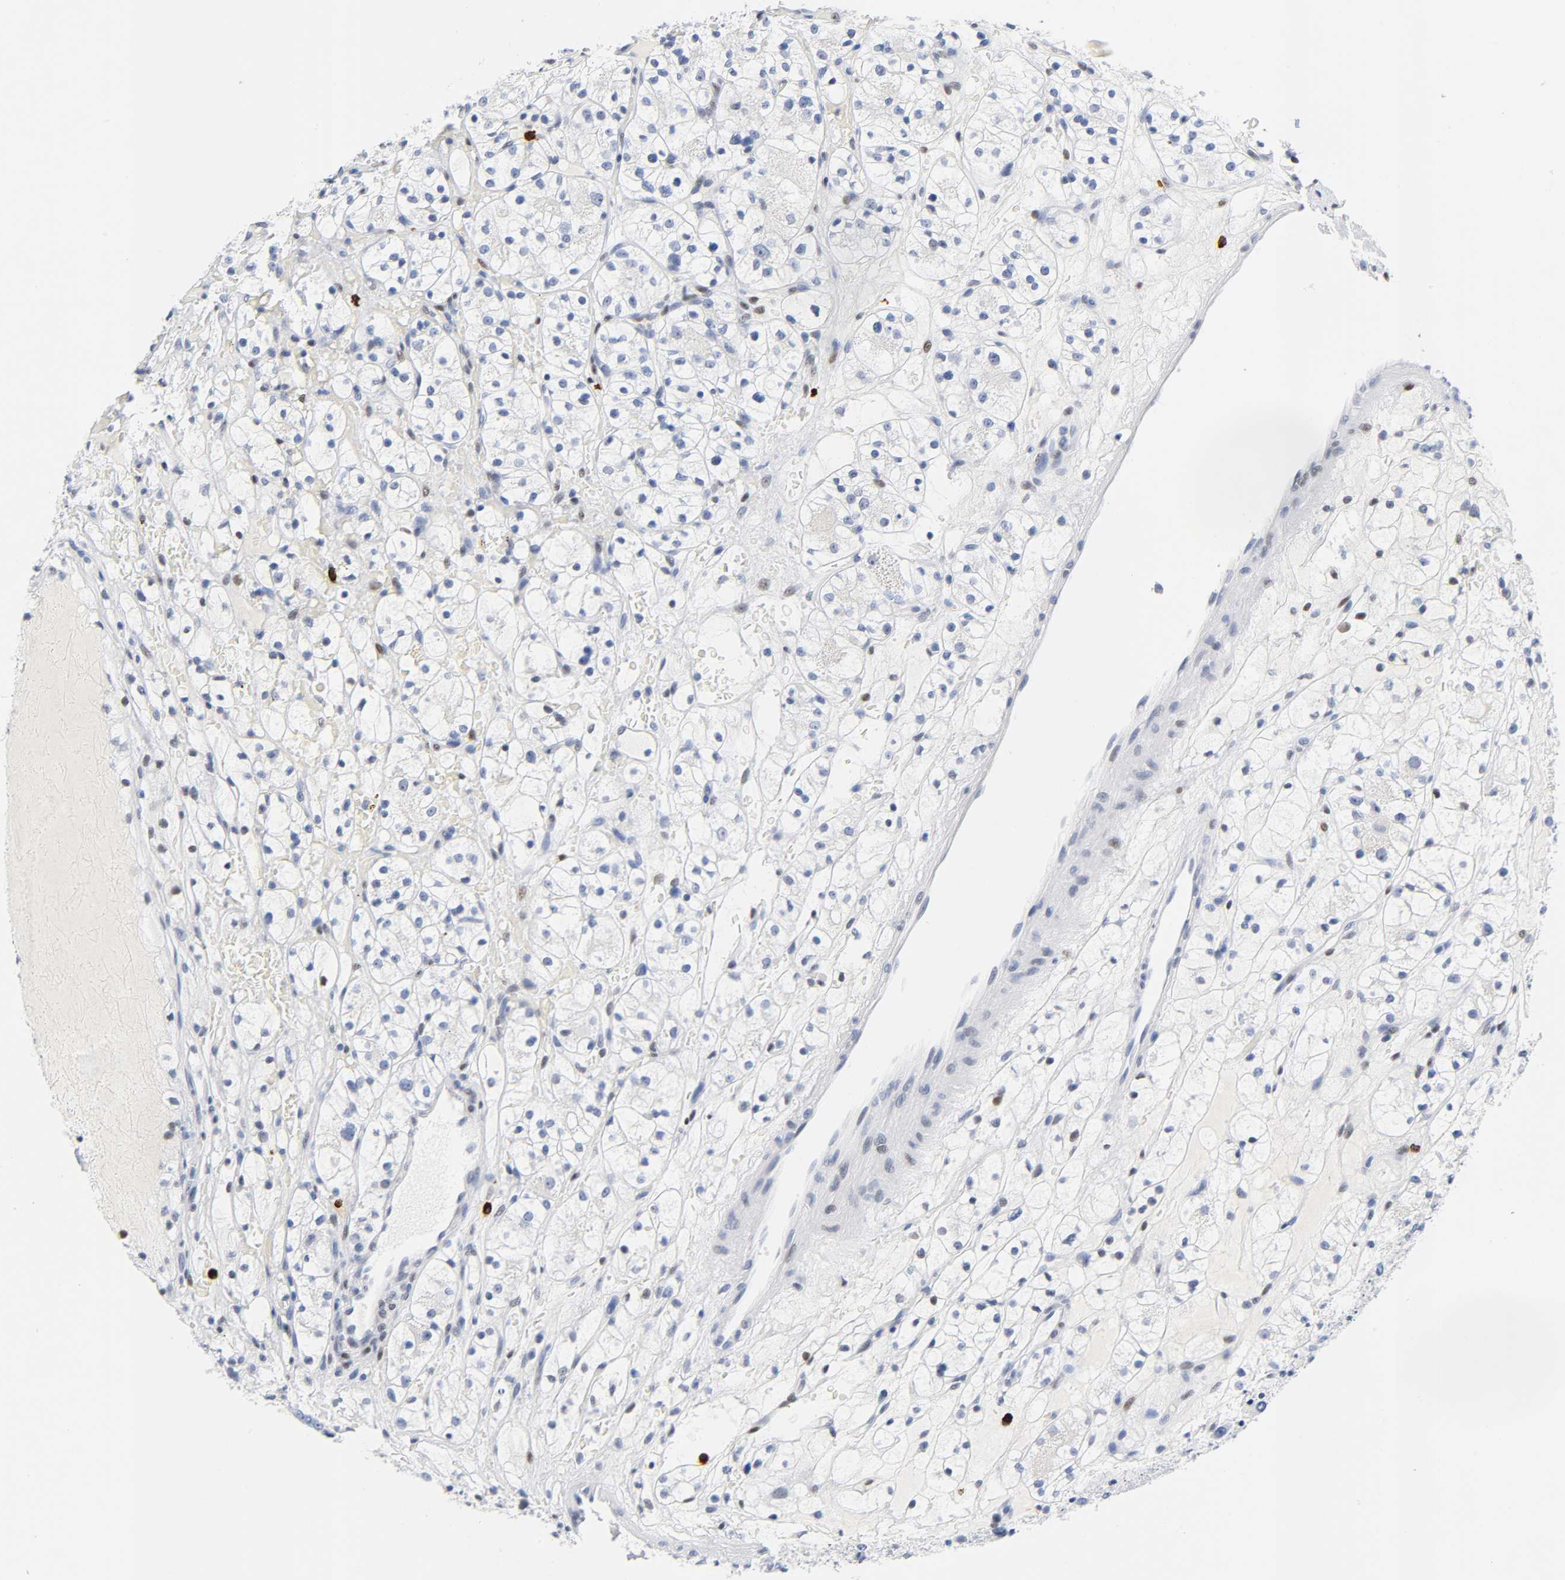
{"staining": {"intensity": "negative", "quantity": "none", "location": "none"}, "tissue": "renal cancer", "cell_type": "Tumor cells", "image_type": "cancer", "snomed": [{"axis": "morphology", "description": "Adenocarcinoma, NOS"}, {"axis": "topography", "description": "Kidney"}], "caption": "Human renal cancer stained for a protein using immunohistochemistry (IHC) exhibits no staining in tumor cells.", "gene": "NAB2", "patient": {"sex": "female", "age": 60}}